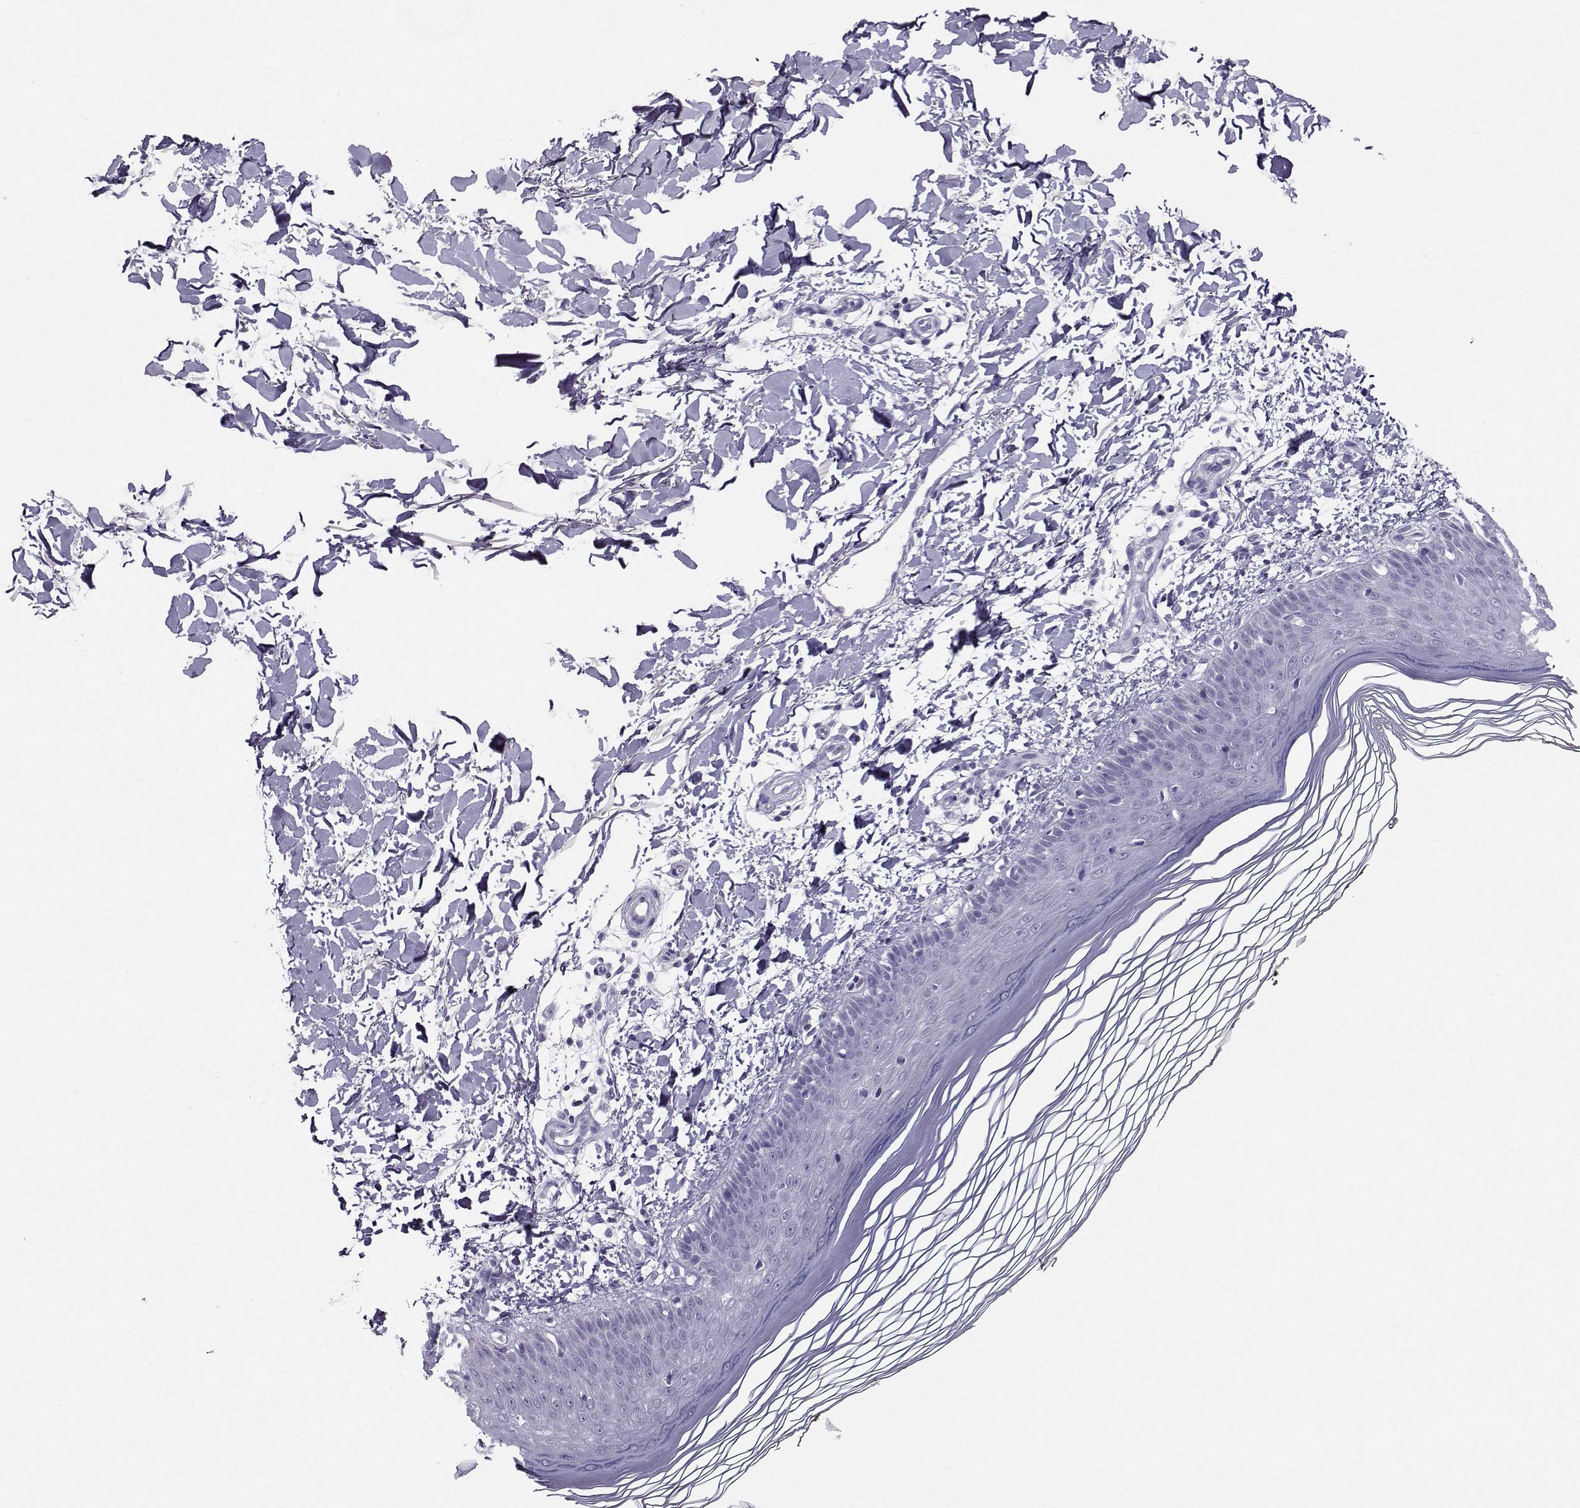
{"staining": {"intensity": "negative", "quantity": "none", "location": "none"}, "tissue": "skin", "cell_type": "Fibroblasts", "image_type": "normal", "snomed": [{"axis": "morphology", "description": "Normal tissue, NOS"}, {"axis": "topography", "description": "Skin"}], "caption": "The photomicrograph exhibits no staining of fibroblasts in benign skin. (DAB immunohistochemistry, high magnification).", "gene": "PGK1", "patient": {"sex": "female", "age": 62}}